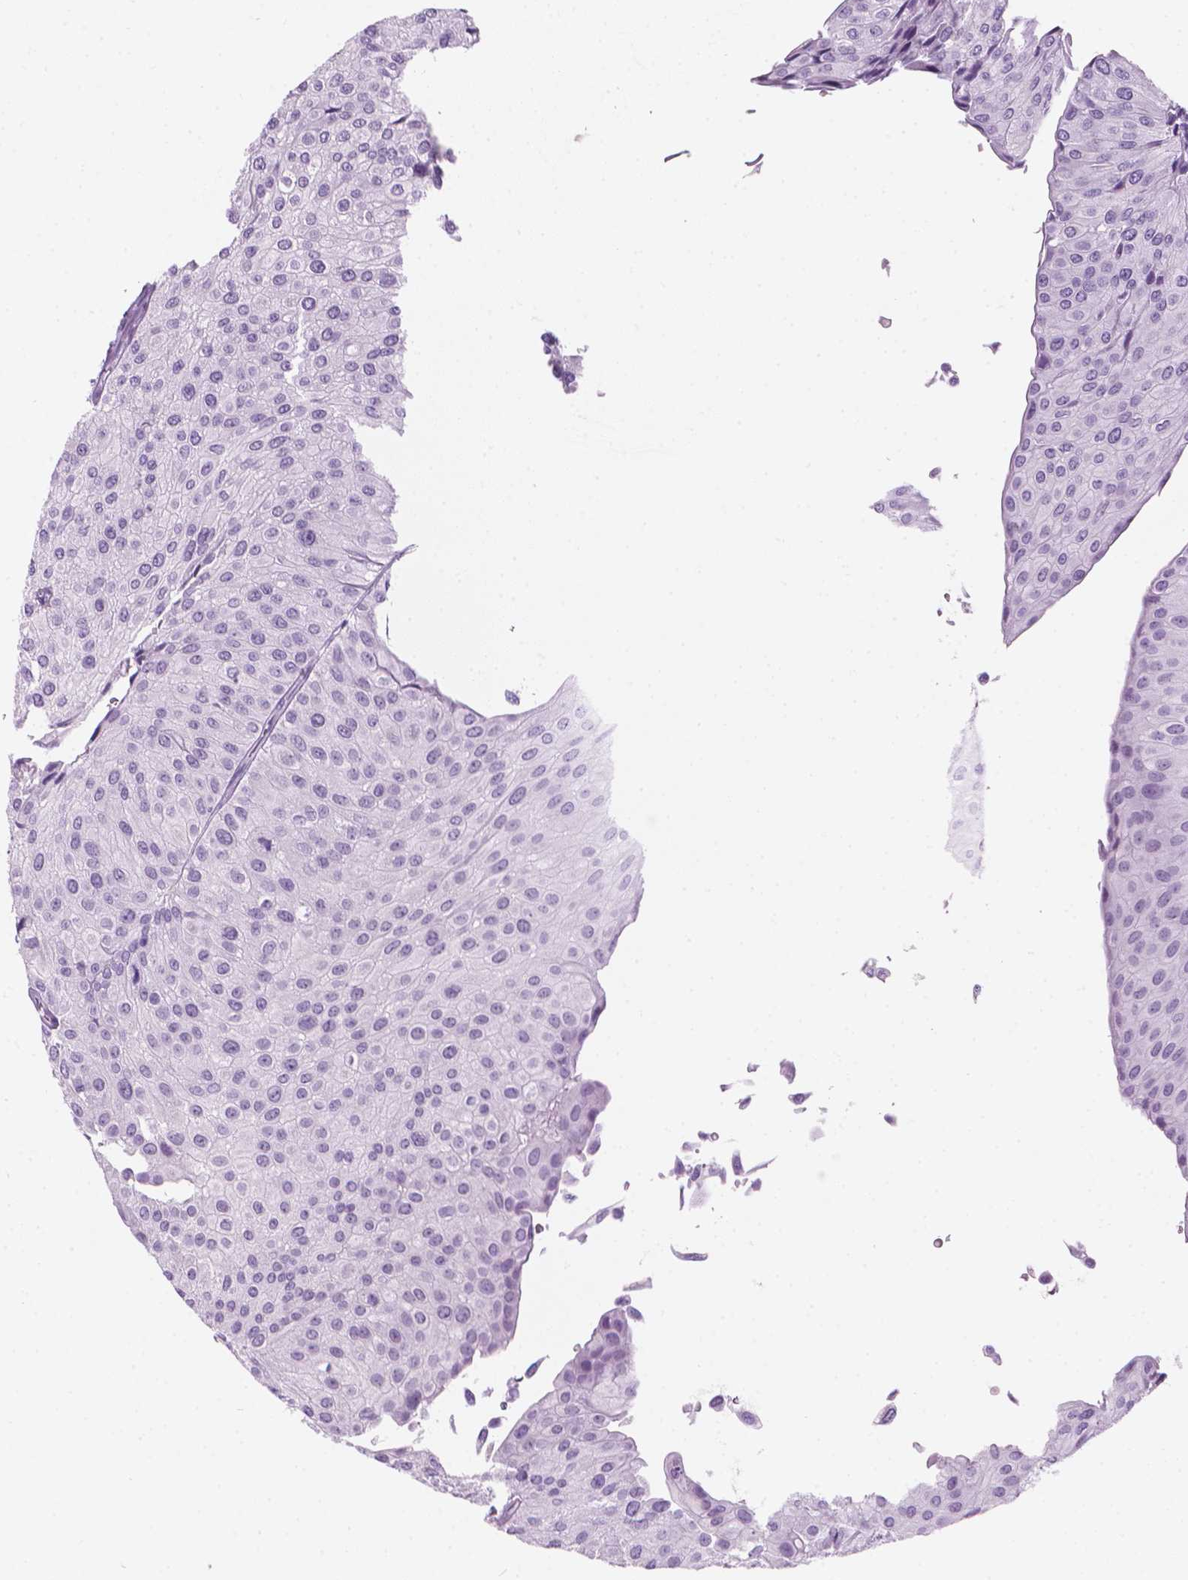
{"staining": {"intensity": "negative", "quantity": "none", "location": "none"}, "tissue": "urothelial cancer", "cell_type": "Tumor cells", "image_type": "cancer", "snomed": [{"axis": "morphology", "description": "Urothelial carcinoma, NOS"}, {"axis": "topography", "description": "Urinary bladder"}], "caption": "This is an IHC micrograph of human transitional cell carcinoma. There is no expression in tumor cells.", "gene": "TTC29", "patient": {"sex": "male", "age": 67}}